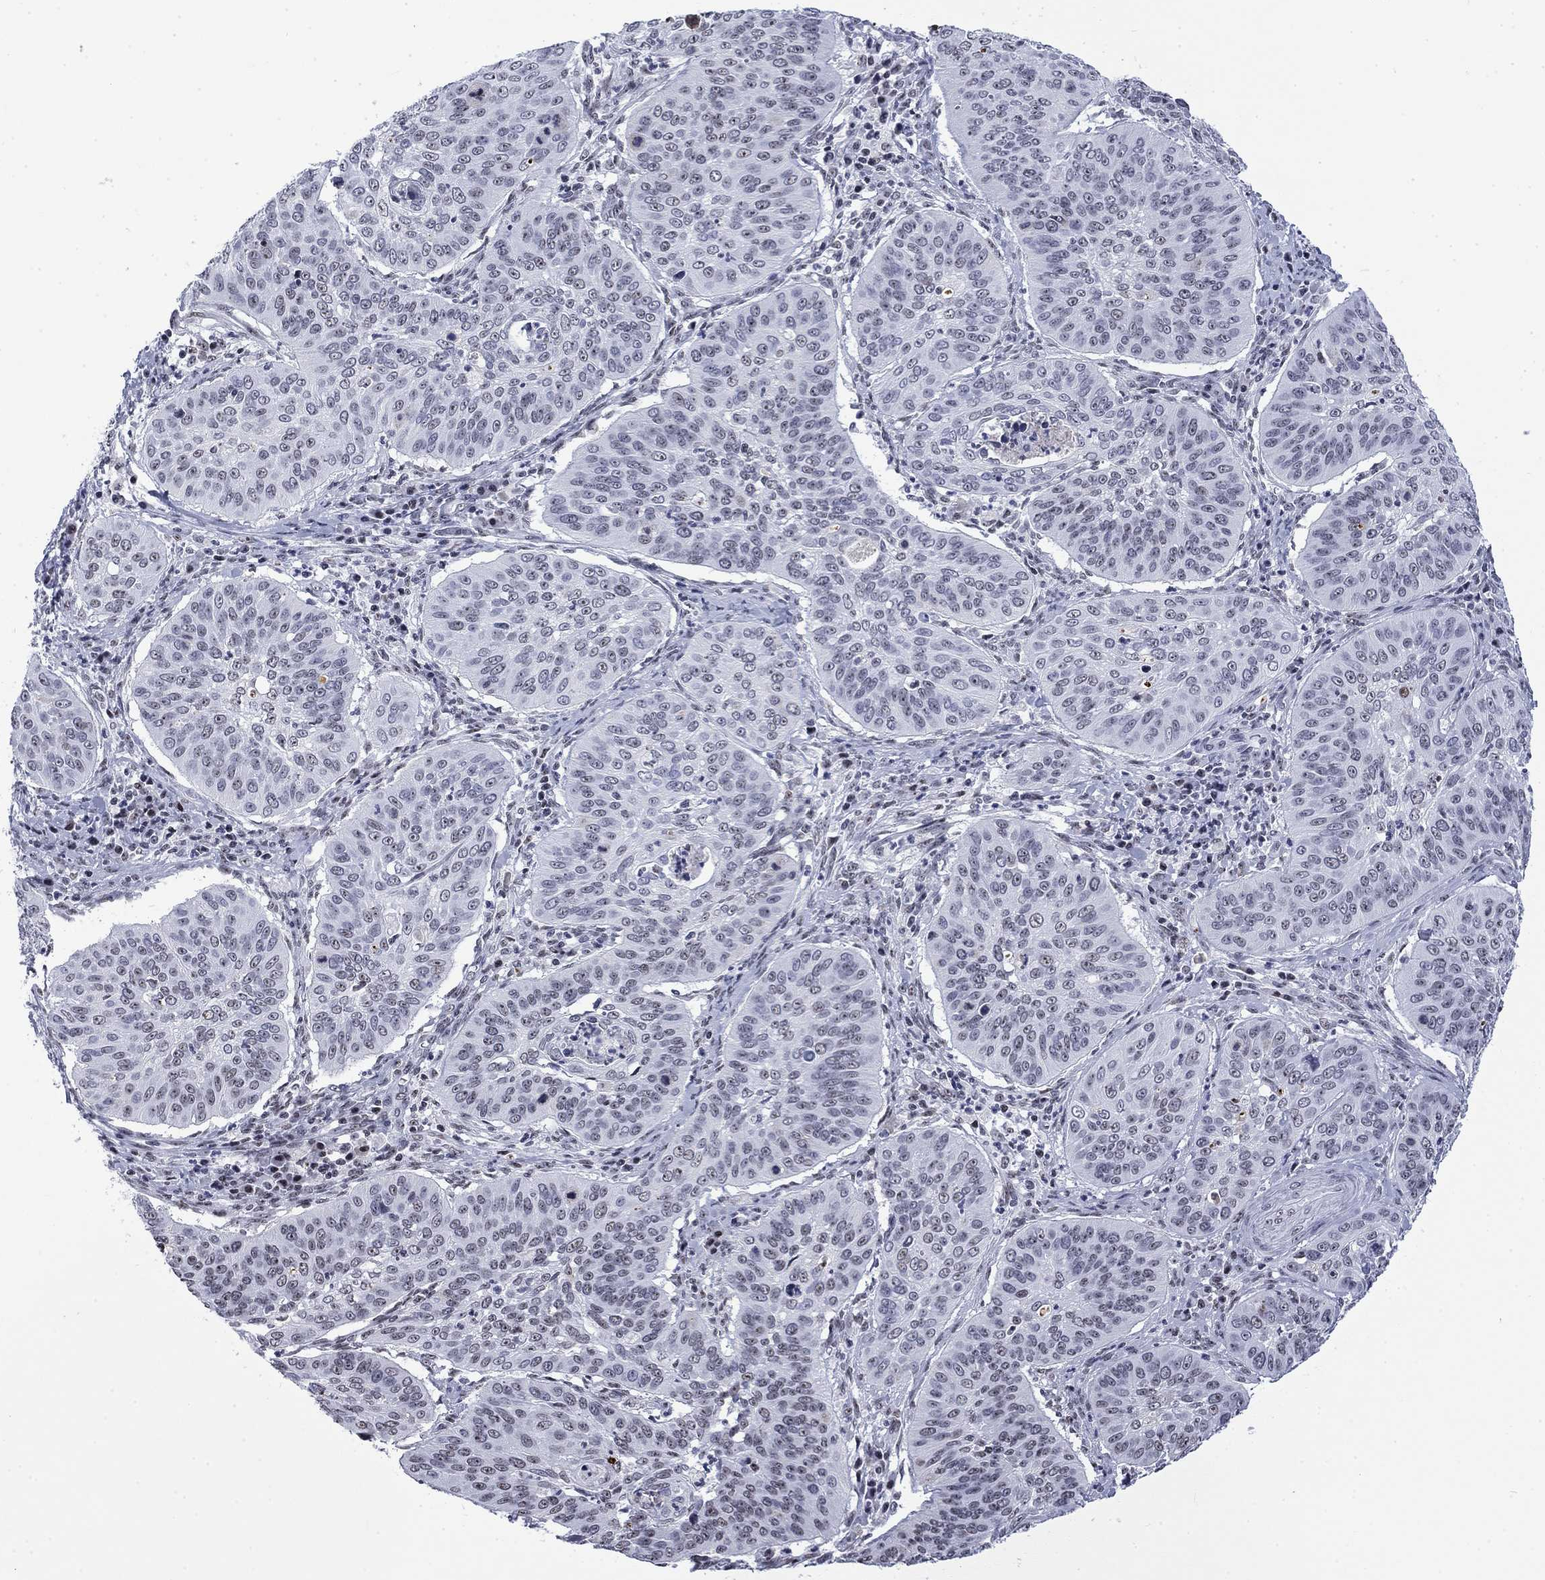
{"staining": {"intensity": "negative", "quantity": "none", "location": "none"}, "tissue": "cervical cancer", "cell_type": "Tumor cells", "image_type": "cancer", "snomed": [{"axis": "morphology", "description": "Normal tissue, NOS"}, {"axis": "morphology", "description": "Squamous cell carcinoma, NOS"}, {"axis": "topography", "description": "Cervix"}], "caption": "An immunohistochemistry histopathology image of cervical squamous cell carcinoma is shown. There is no staining in tumor cells of cervical squamous cell carcinoma.", "gene": "CSRNP3", "patient": {"sex": "female", "age": 39}}